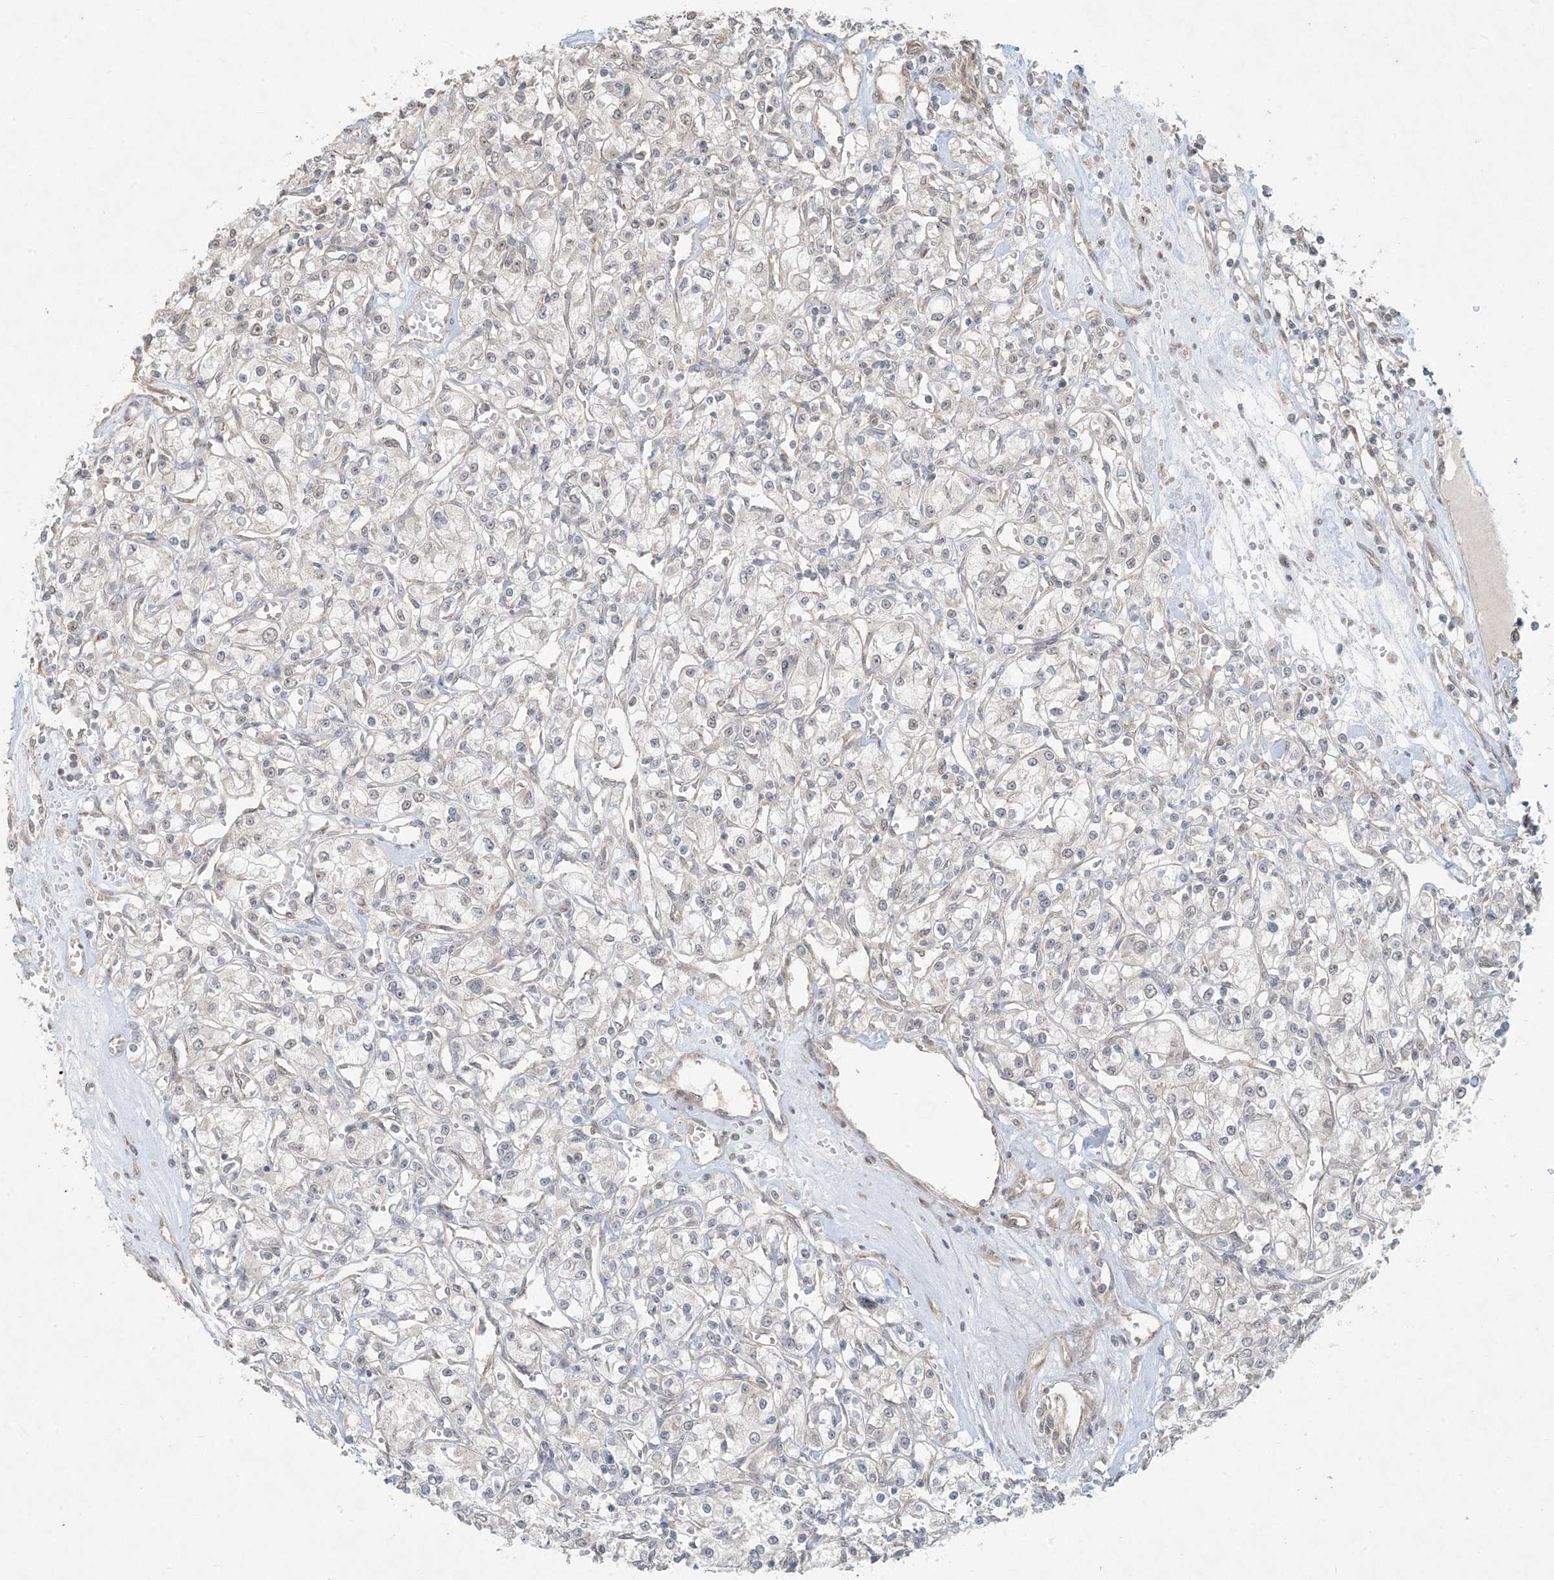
{"staining": {"intensity": "negative", "quantity": "none", "location": "none"}, "tissue": "renal cancer", "cell_type": "Tumor cells", "image_type": "cancer", "snomed": [{"axis": "morphology", "description": "Adenocarcinoma, NOS"}, {"axis": "topography", "description": "Kidney"}], "caption": "DAB immunohistochemical staining of adenocarcinoma (renal) displays no significant positivity in tumor cells. The staining is performed using DAB brown chromogen with nuclei counter-stained in using hematoxylin.", "gene": "BCORL1", "patient": {"sex": "female", "age": 59}}